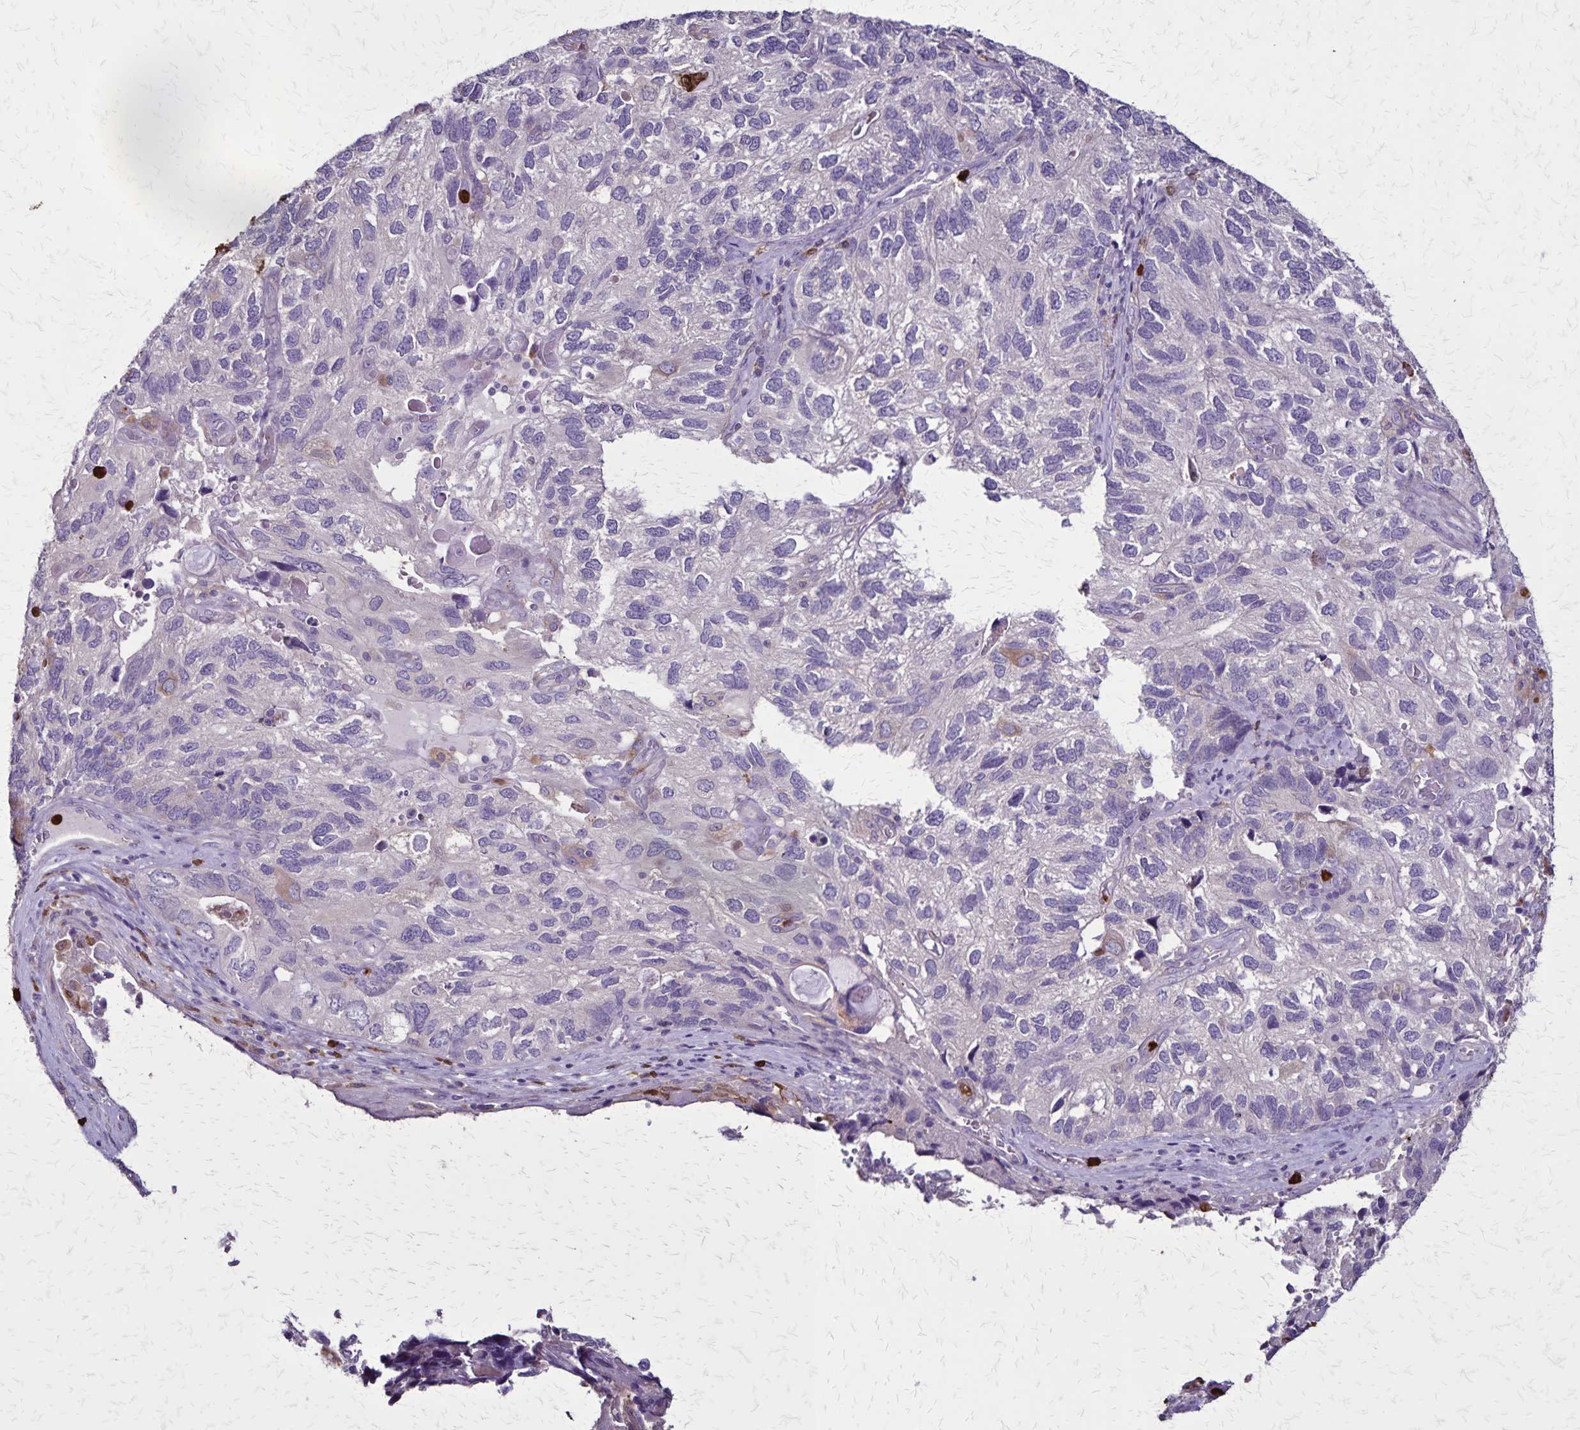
{"staining": {"intensity": "negative", "quantity": "none", "location": "none"}, "tissue": "endometrial cancer", "cell_type": "Tumor cells", "image_type": "cancer", "snomed": [{"axis": "morphology", "description": "Carcinoma, NOS"}, {"axis": "topography", "description": "Uterus"}], "caption": "An IHC photomicrograph of endometrial cancer (carcinoma) is shown. There is no staining in tumor cells of endometrial cancer (carcinoma).", "gene": "ULBP3", "patient": {"sex": "female", "age": 76}}